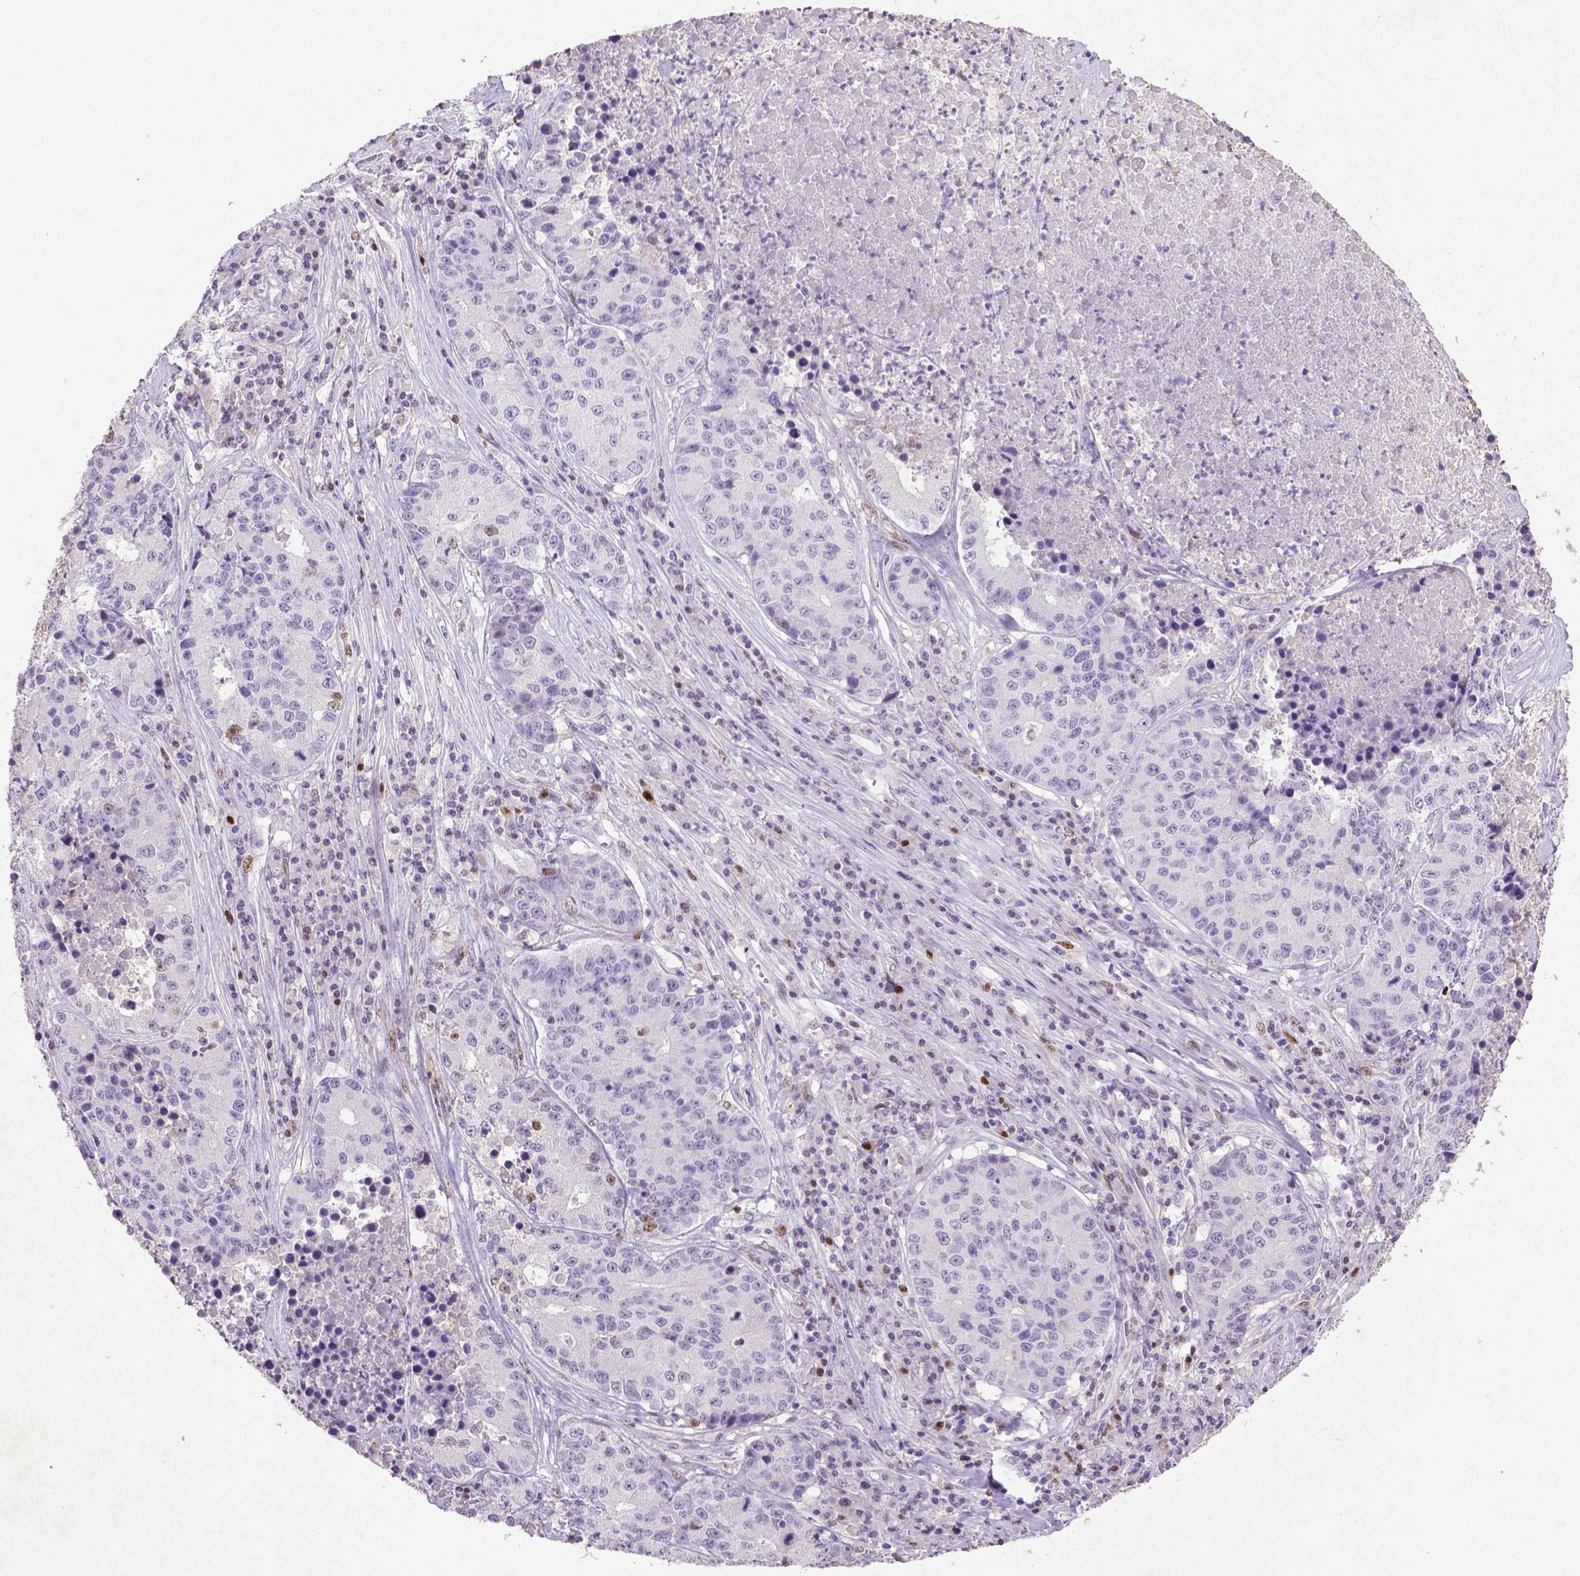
{"staining": {"intensity": "negative", "quantity": "none", "location": "none"}, "tissue": "stomach cancer", "cell_type": "Tumor cells", "image_type": "cancer", "snomed": [{"axis": "morphology", "description": "Adenocarcinoma, NOS"}, {"axis": "topography", "description": "Stomach"}], "caption": "Tumor cells are negative for brown protein staining in stomach cancer (adenocarcinoma).", "gene": "CDKN1A", "patient": {"sex": "male", "age": 71}}